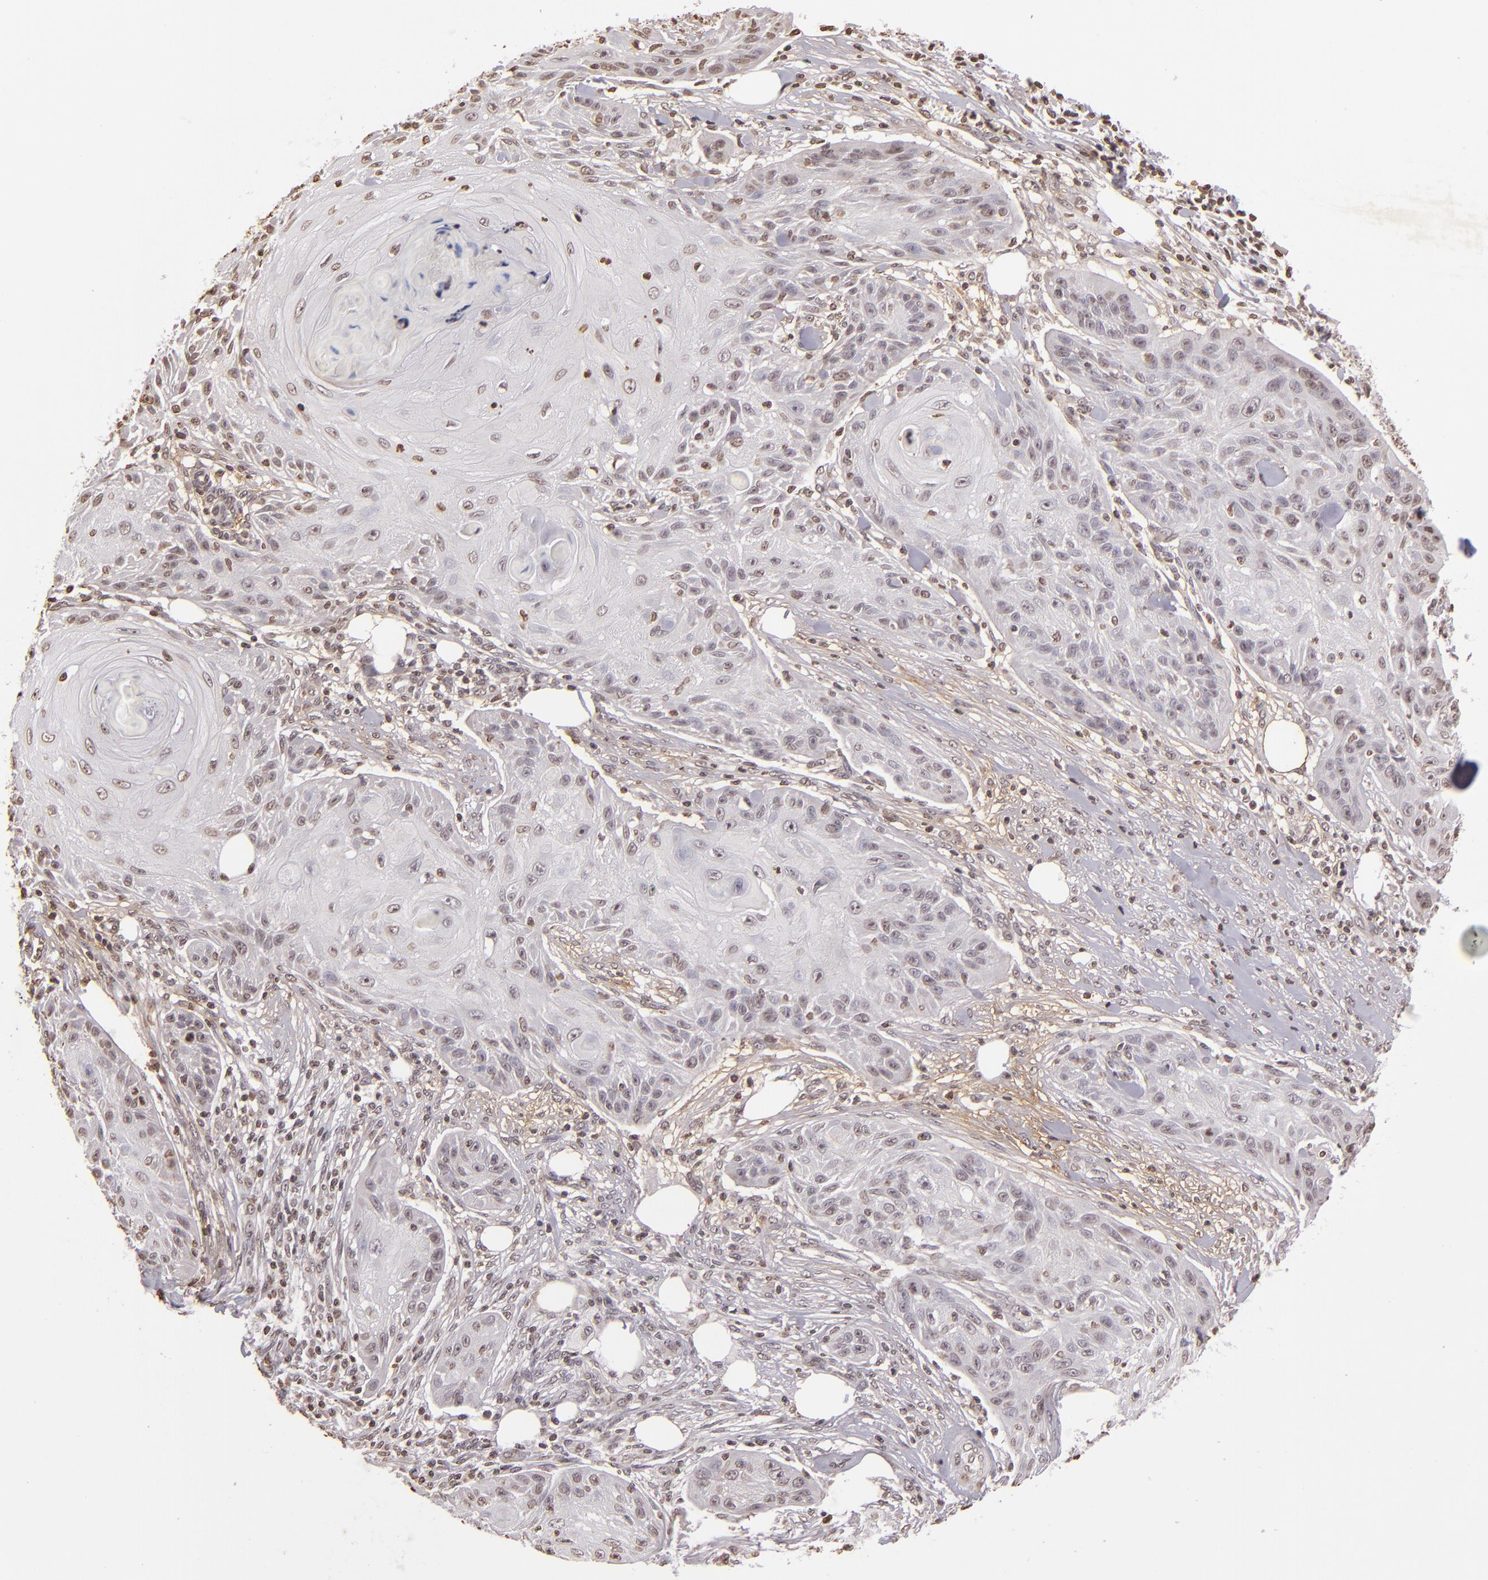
{"staining": {"intensity": "weak", "quantity": "25%-75%", "location": "nuclear"}, "tissue": "skin cancer", "cell_type": "Tumor cells", "image_type": "cancer", "snomed": [{"axis": "morphology", "description": "Squamous cell carcinoma, NOS"}, {"axis": "topography", "description": "Skin"}], "caption": "Protein staining of skin cancer (squamous cell carcinoma) tissue shows weak nuclear expression in approximately 25%-75% of tumor cells. (Stains: DAB (3,3'-diaminobenzidine) in brown, nuclei in blue, Microscopy: brightfield microscopy at high magnification).", "gene": "THRB", "patient": {"sex": "female", "age": 88}}